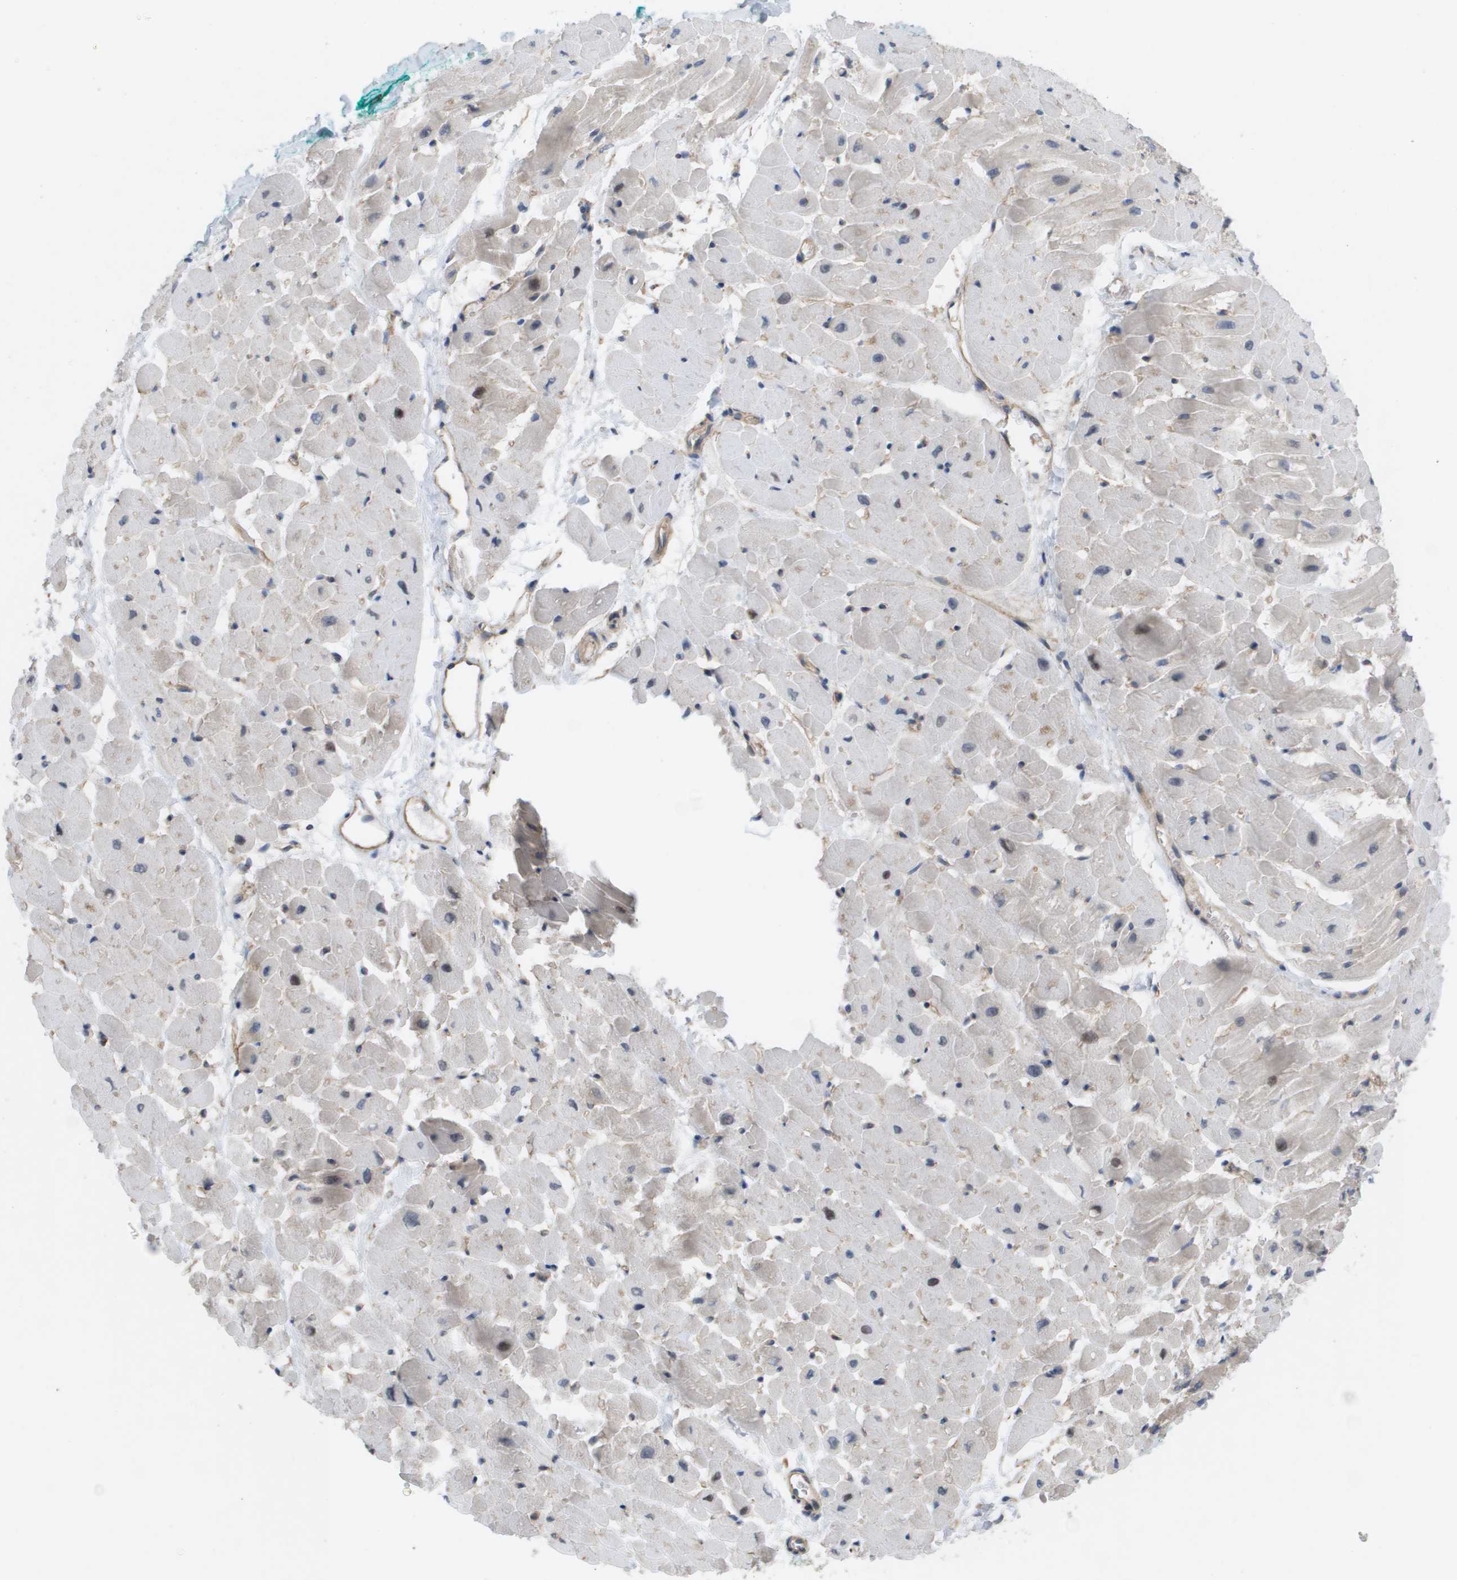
{"staining": {"intensity": "weak", "quantity": "25%-75%", "location": "cytoplasmic/membranous"}, "tissue": "heart muscle", "cell_type": "Cardiomyocytes", "image_type": "normal", "snomed": [{"axis": "morphology", "description": "Normal tissue, NOS"}, {"axis": "topography", "description": "Heart"}], "caption": "Immunohistochemical staining of benign heart muscle exhibits weak cytoplasmic/membranous protein positivity in approximately 25%-75% of cardiomyocytes. (IHC, brightfield microscopy, high magnification).", "gene": "MTARC2", "patient": {"sex": "male", "age": 45}}